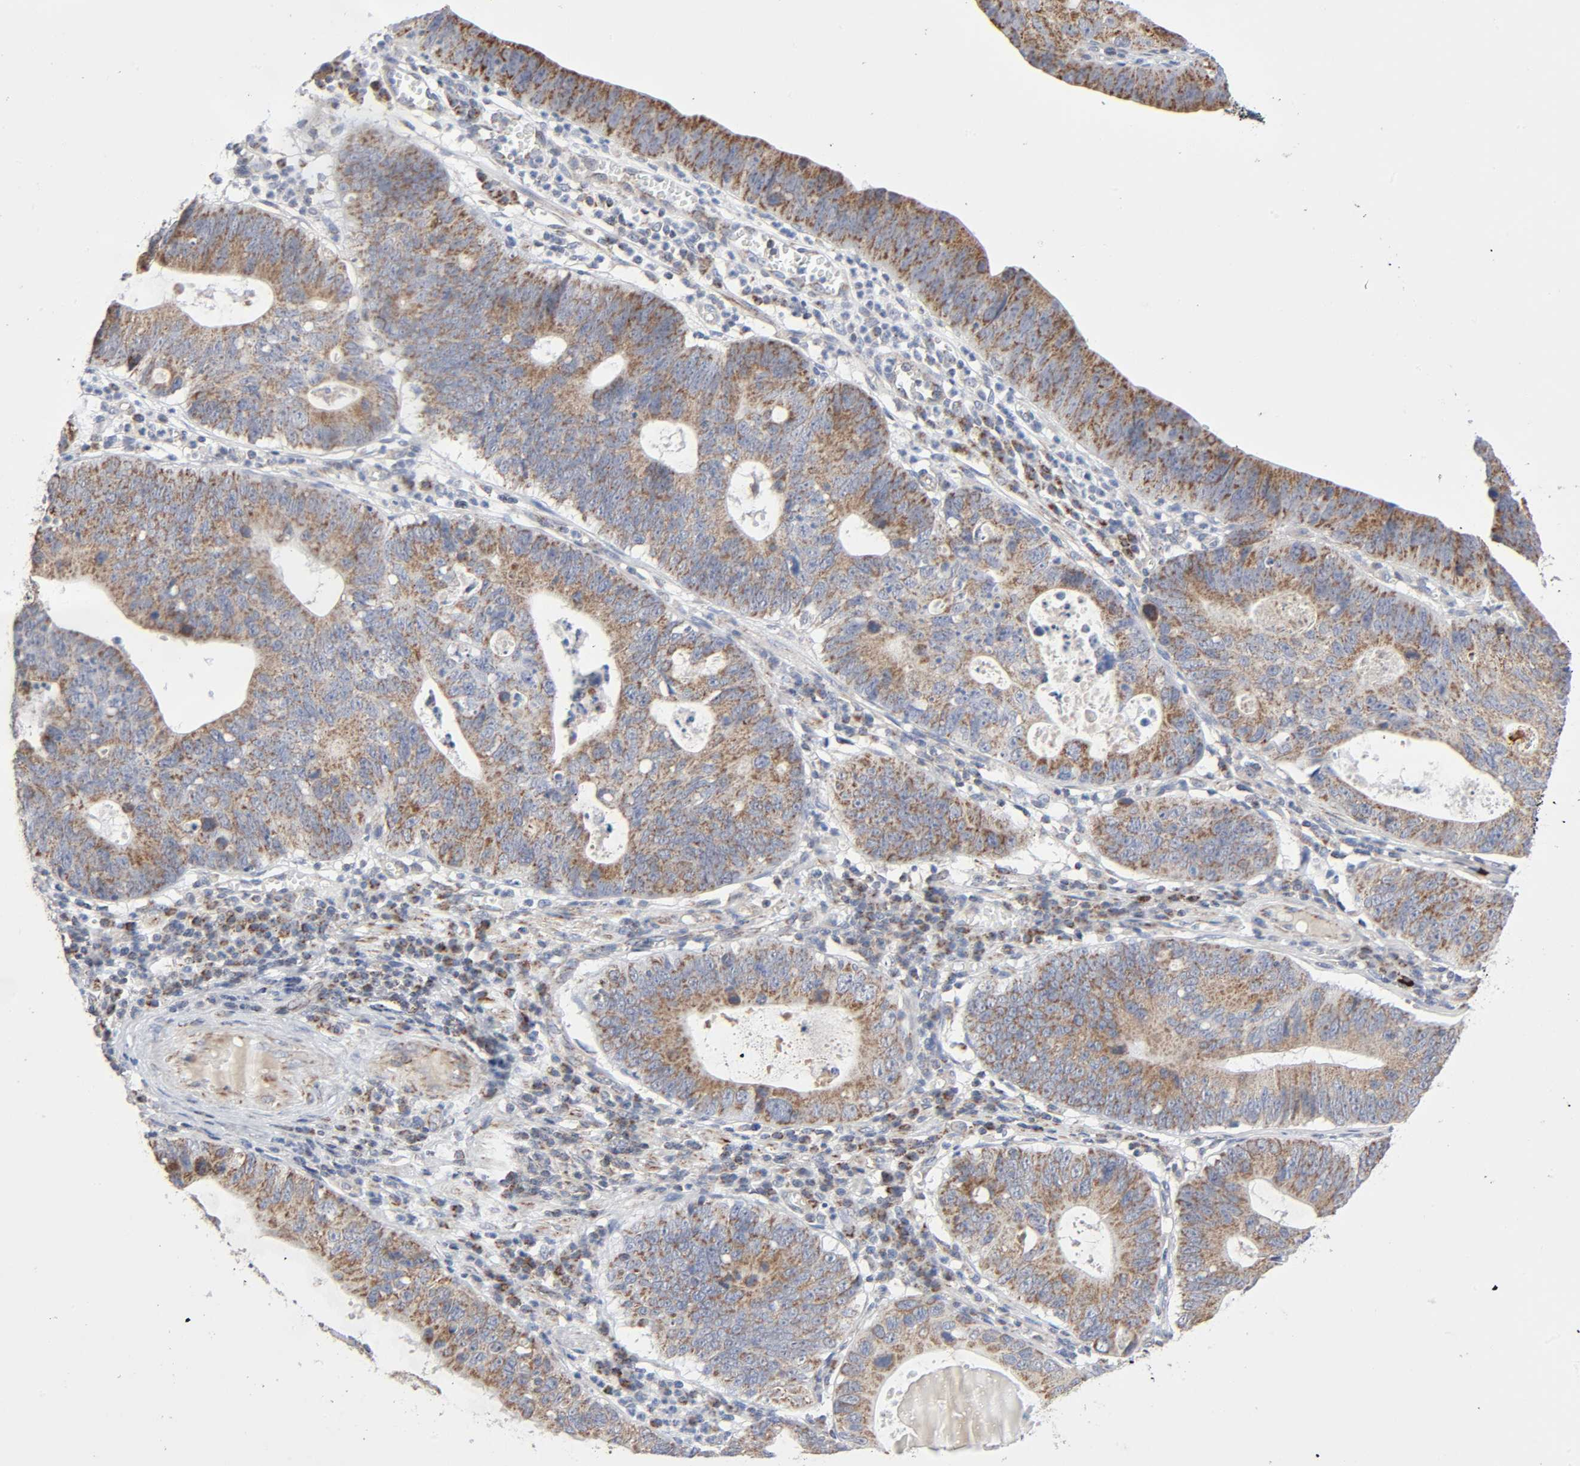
{"staining": {"intensity": "moderate", "quantity": ">75%", "location": "cytoplasmic/membranous"}, "tissue": "stomach cancer", "cell_type": "Tumor cells", "image_type": "cancer", "snomed": [{"axis": "morphology", "description": "Adenocarcinoma, NOS"}, {"axis": "topography", "description": "Stomach"}], "caption": "This photomicrograph demonstrates immunohistochemistry staining of human adenocarcinoma (stomach), with medium moderate cytoplasmic/membranous expression in approximately >75% of tumor cells.", "gene": "SYT16", "patient": {"sex": "male", "age": 59}}